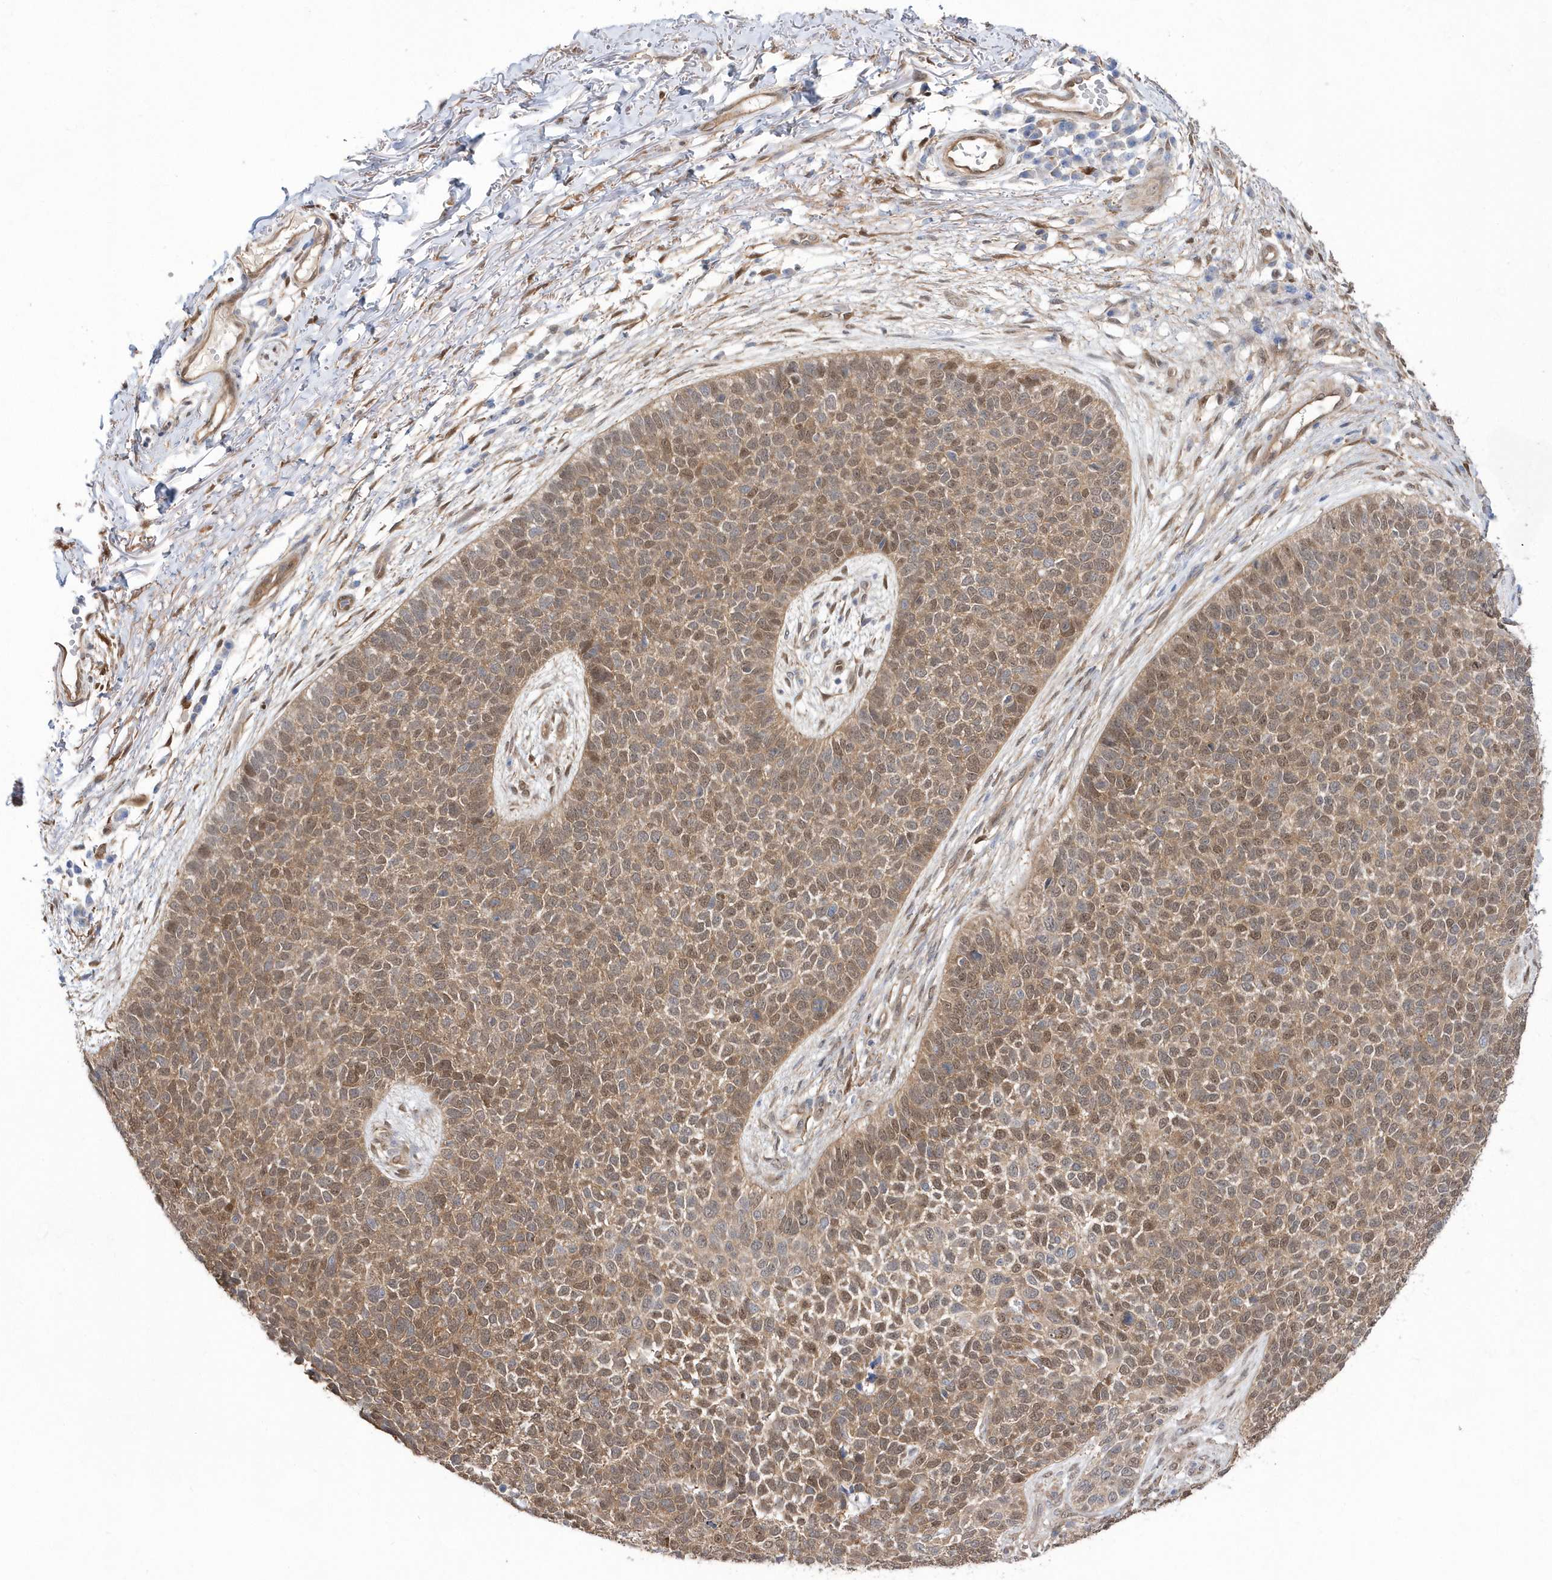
{"staining": {"intensity": "moderate", "quantity": ">75%", "location": "cytoplasmic/membranous,nuclear"}, "tissue": "skin cancer", "cell_type": "Tumor cells", "image_type": "cancer", "snomed": [{"axis": "morphology", "description": "Basal cell carcinoma"}, {"axis": "topography", "description": "Skin"}], "caption": "The immunohistochemical stain shows moderate cytoplasmic/membranous and nuclear expression in tumor cells of skin cancer tissue.", "gene": "BDH2", "patient": {"sex": "female", "age": 84}}